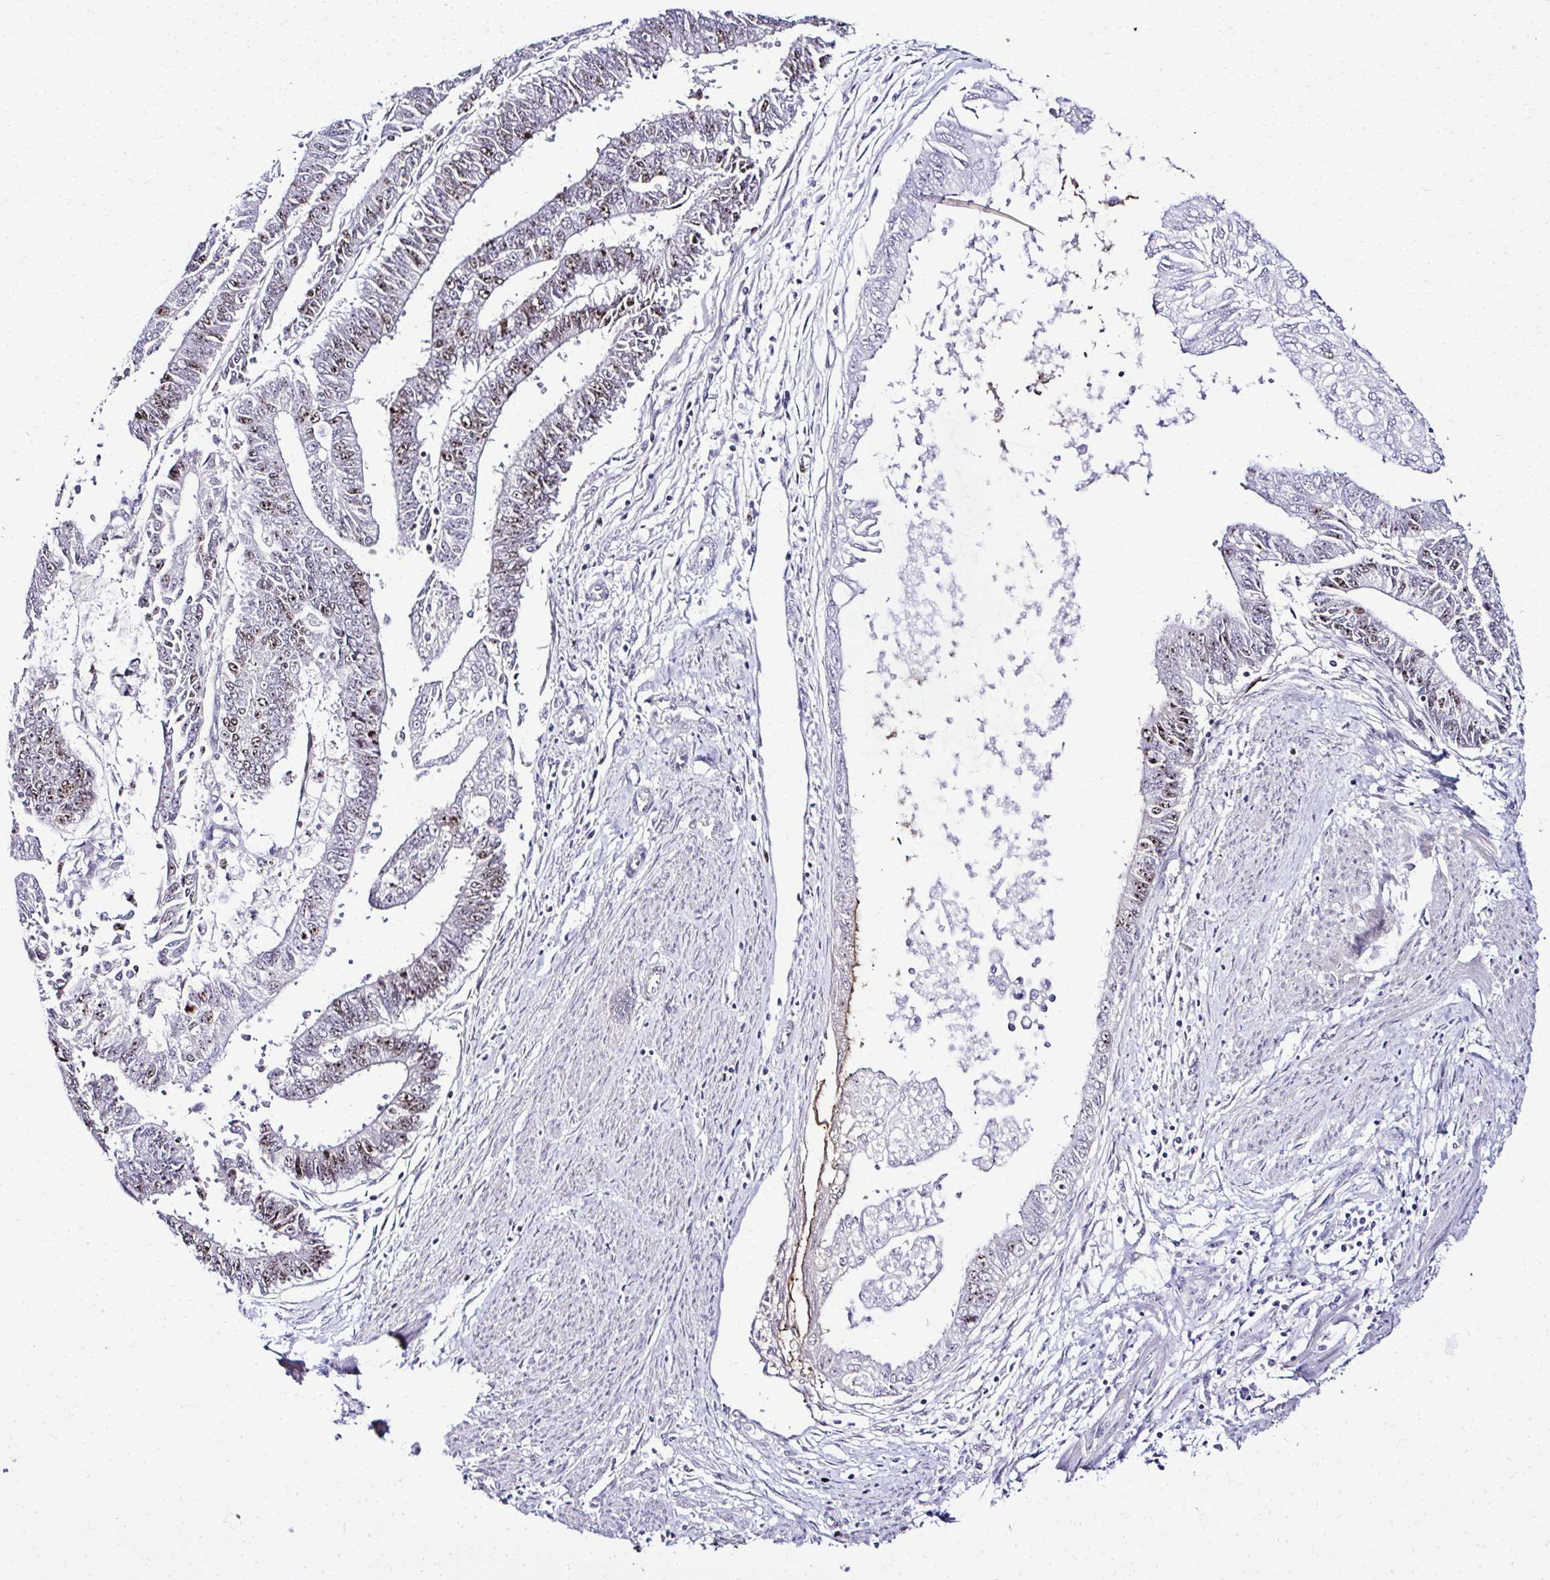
{"staining": {"intensity": "moderate", "quantity": "25%-75%", "location": "nuclear"}, "tissue": "endometrial cancer", "cell_type": "Tumor cells", "image_type": "cancer", "snomed": [{"axis": "morphology", "description": "Adenocarcinoma, NOS"}, {"axis": "topography", "description": "Endometrium"}], "caption": "A high-resolution photomicrograph shows immunohistochemistry (IHC) staining of endometrial cancer (adenocarcinoma), which displays moderate nuclear staining in about 25%-75% of tumor cells.", "gene": "CEP72", "patient": {"sex": "female", "age": 73}}